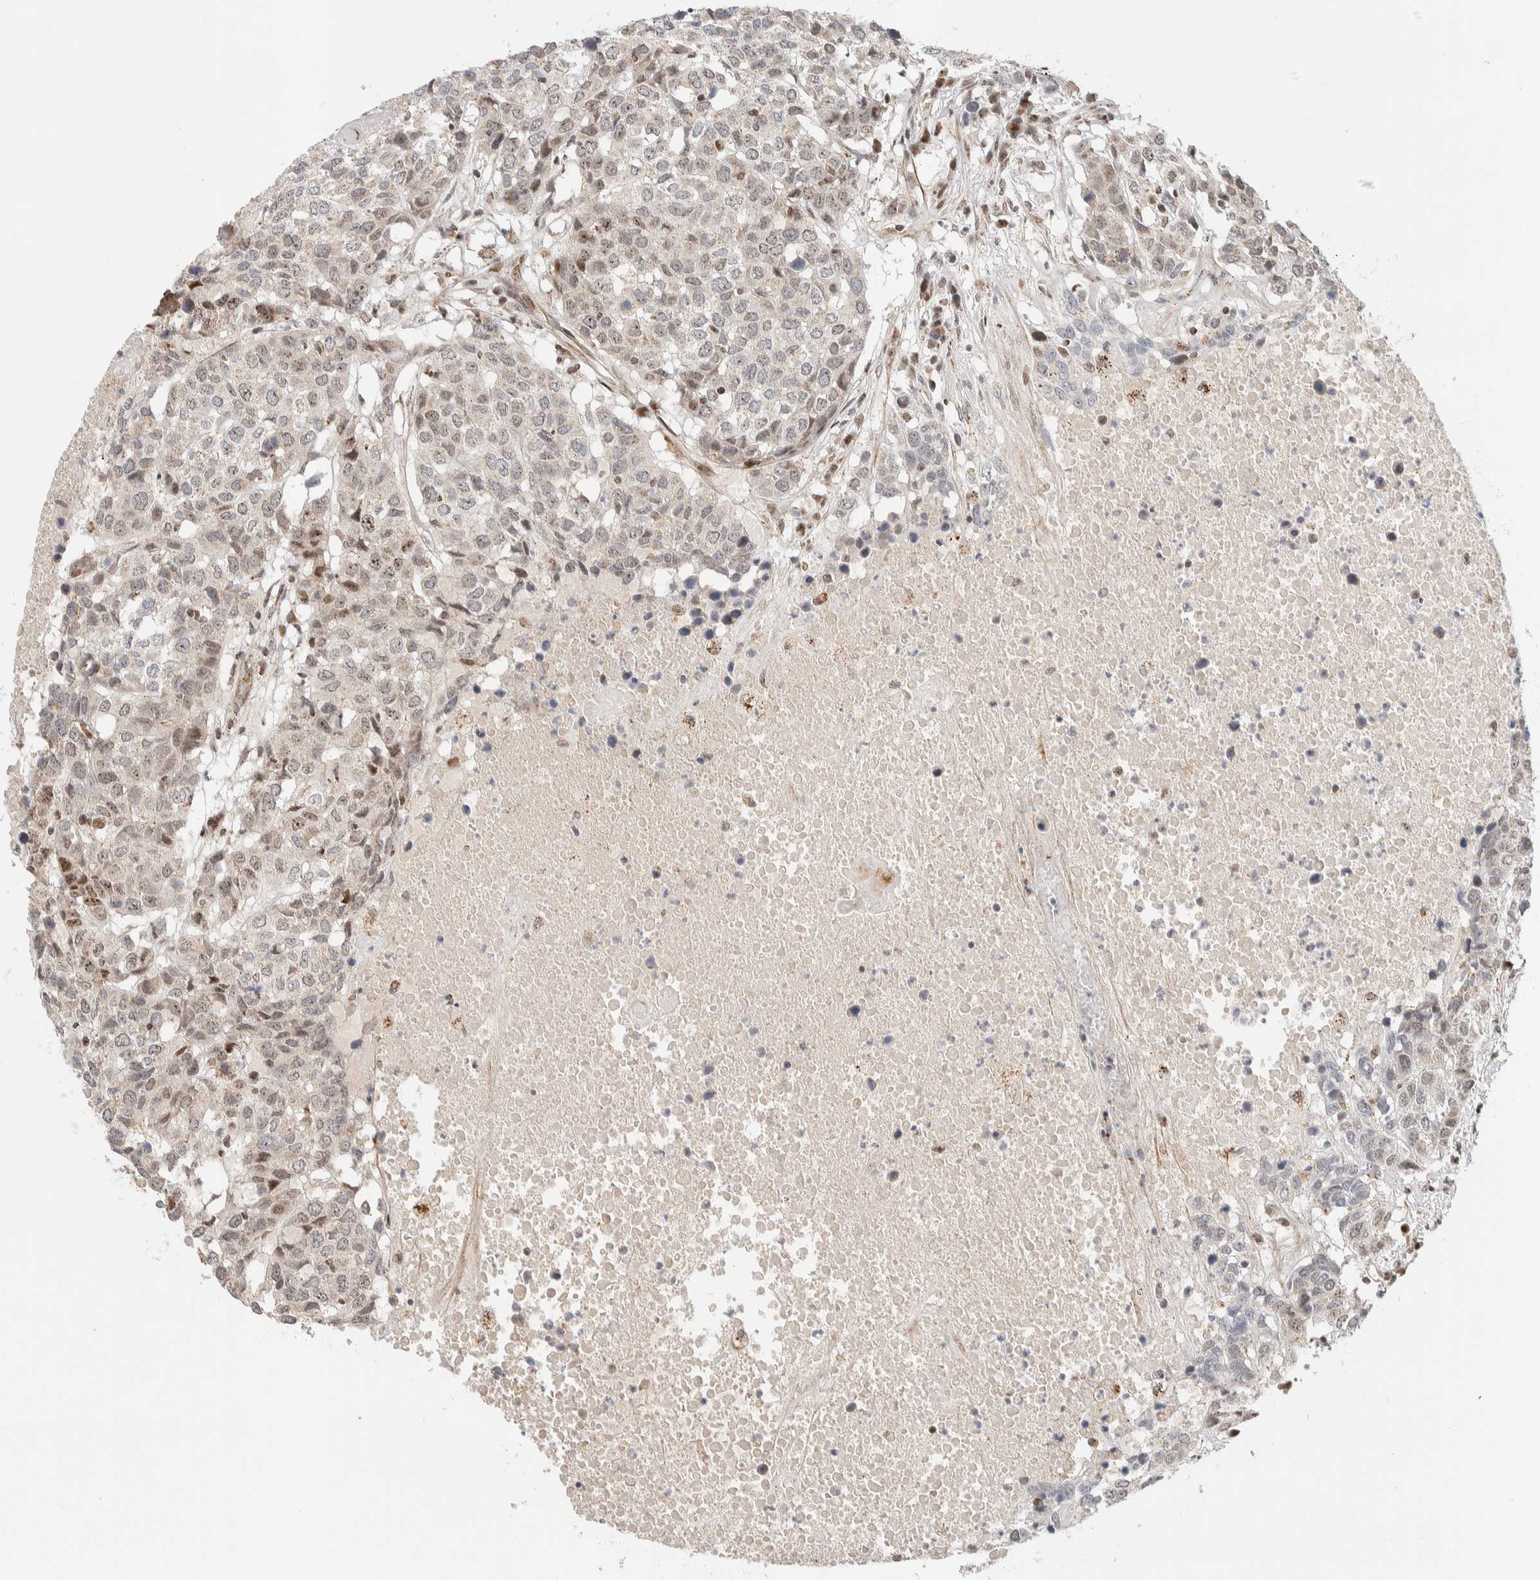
{"staining": {"intensity": "moderate", "quantity": "<25%", "location": "nuclear"}, "tissue": "head and neck cancer", "cell_type": "Tumor cells", "image_type": "cancer", "snomed": [{"axis": "morphology", "description": "Squamous cell carcinoma, NOS"}, {"axis": "topography", "description": "Head-Neck"}], "caption": "Squamous cell carcinoma (head and neck) stained for a protein (brown) demonstrates moderate nuclear positive positivity in approximately <25% of tumor cells.", "gene": "TSPAN32", "patient": {"sex": "male", "age": 66}}